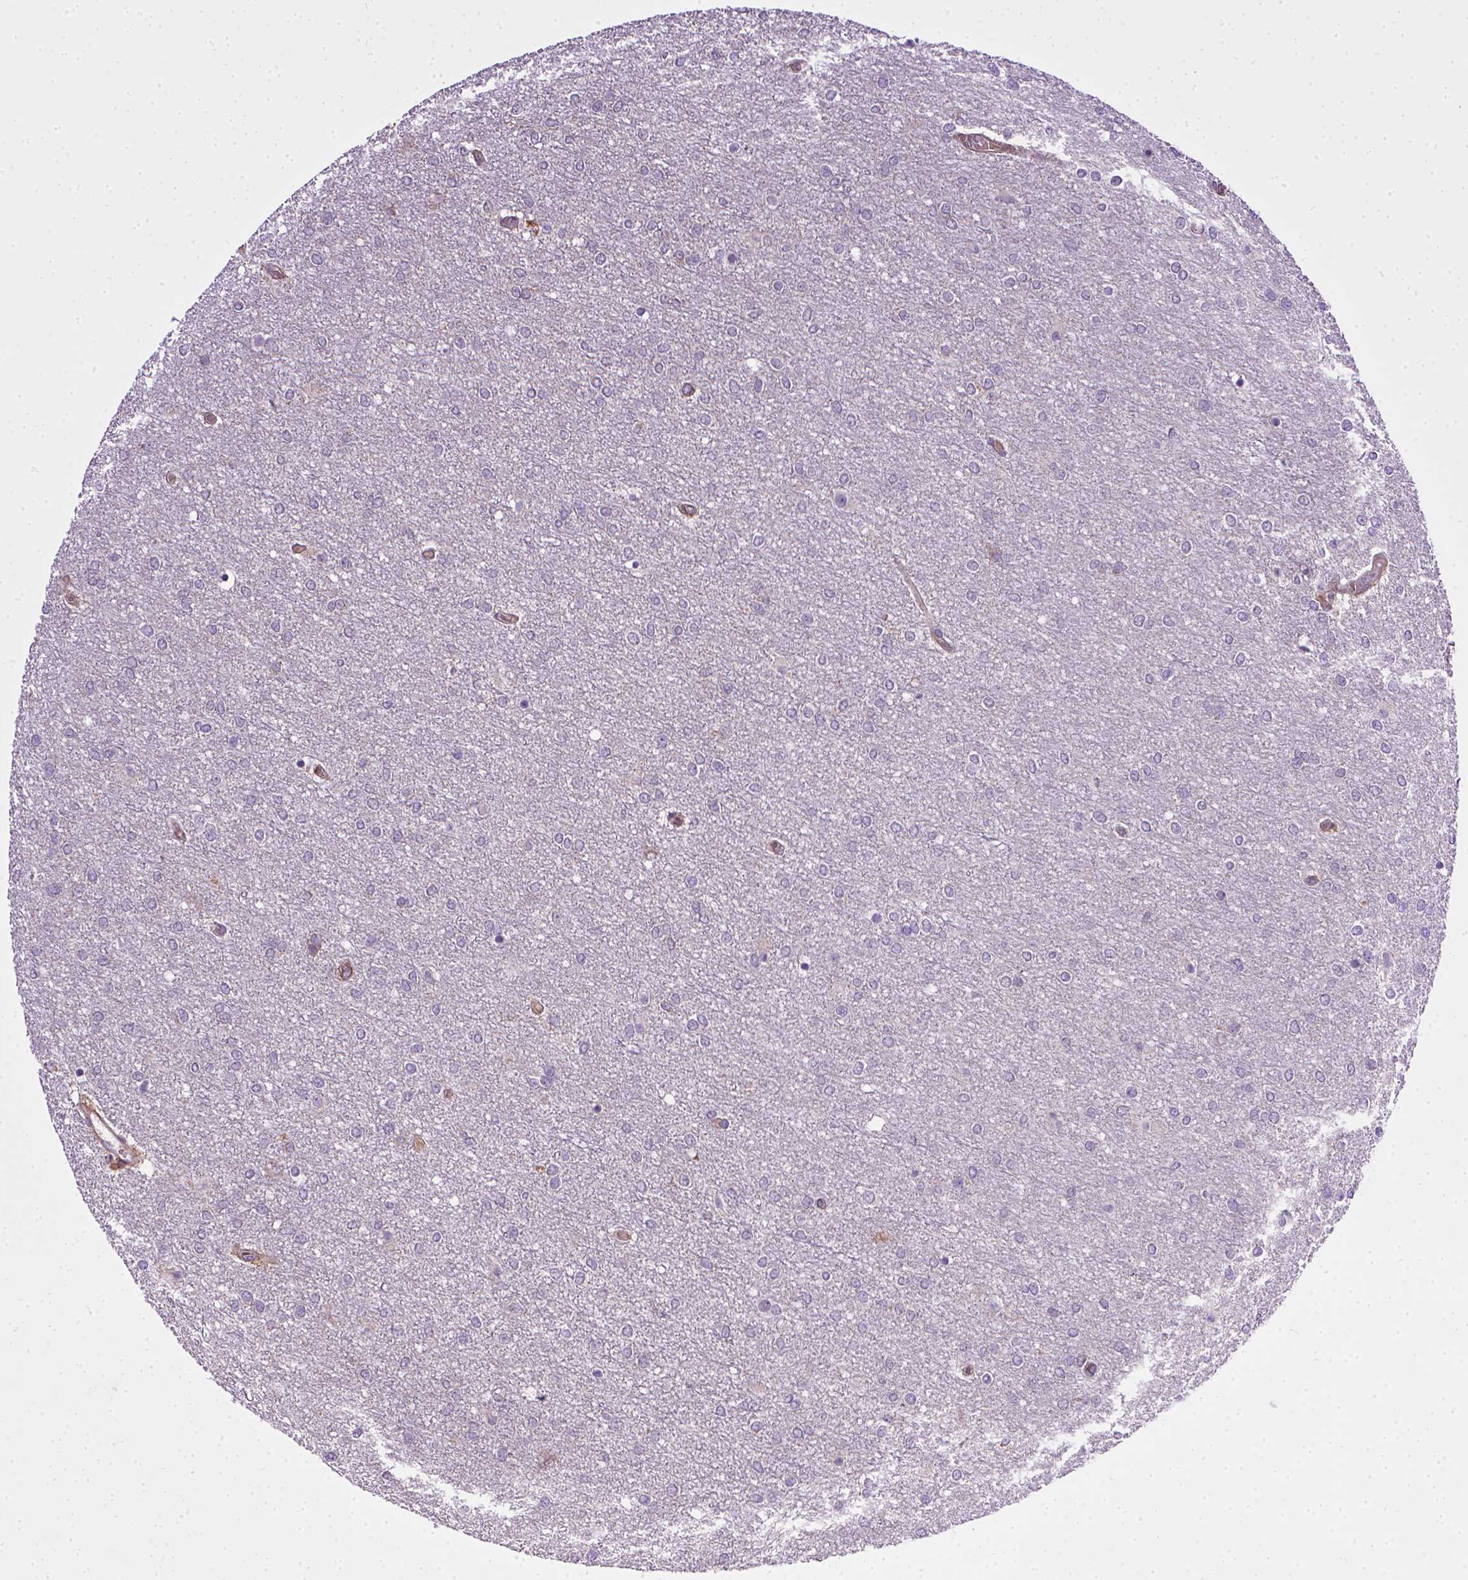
{"staining": {"intensity": "negative", "quantity": "none", "location": "none"}, "tissue": "glioma", "cell_type": "Tumor cells", "image_type": "cancer", "snomed": [{"axis": "morphology", "description": "Glioma, malignant, High grade"}, {"axis": "topography", "description": "Brain"}], "caption": "Immunohistochemical staining of human malignant high-grade glioma displays no significant expression in tumor cells.", "gene": "ENG", "patient": {"sex": "female", "age": 61}}